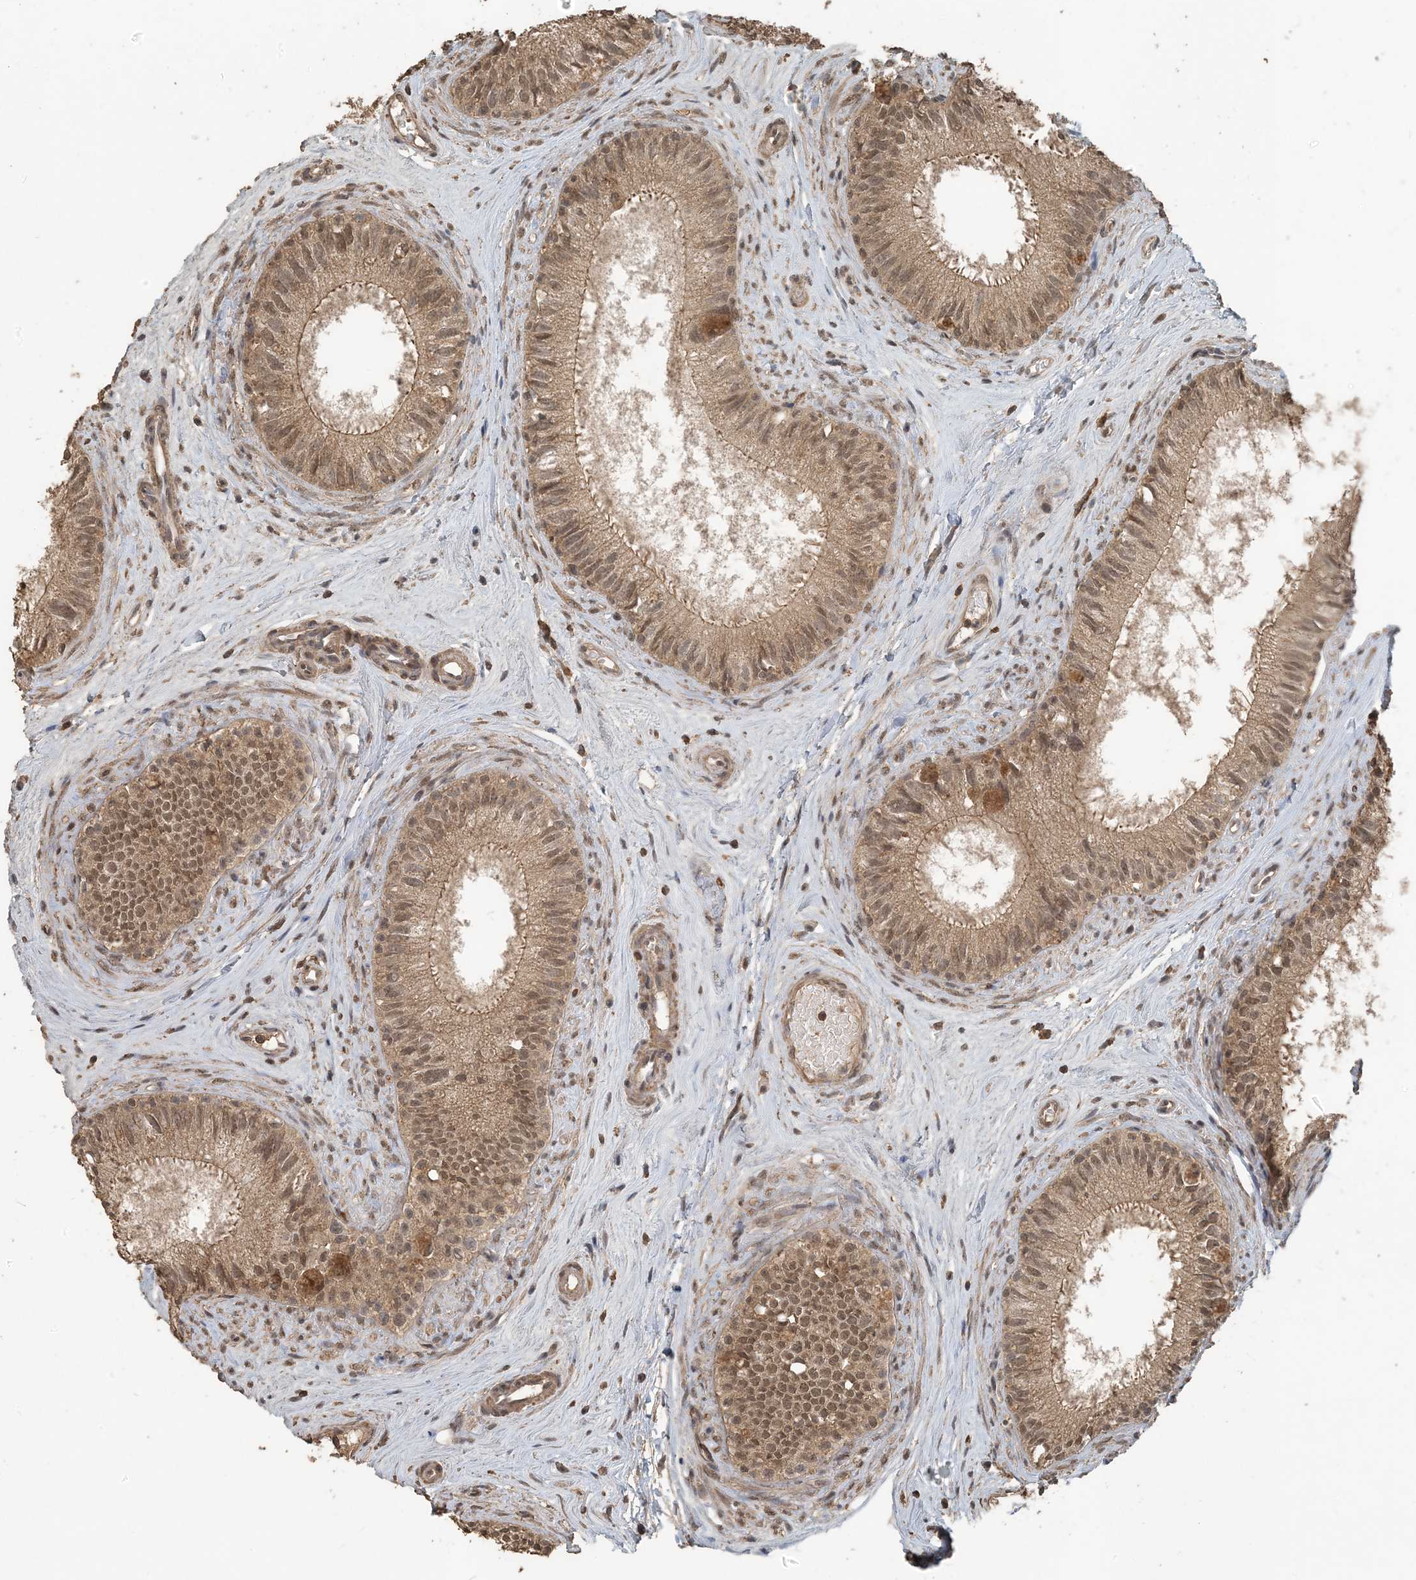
{"staining": {"intensity": "moderate", "quantity": ">75%", "location": "cytoplasmic/membranous,nuclear"}, "tissue": "epididymis", "cell_type": "Glandular cells", "image_type": "normal", "snomed": [{"axis": "morphology", "description": "Normal tissue, NOS"}, {"axis": "topography", "description": "Epididymis"}], "caption": "An image showing moderate cytoplasmic/membranous,nuclear positivity in approximately >75% of glandular cells in normal epididymis, as visualized by brown immunohistochemical staining.", "gene": "ZC3H12A", "patient": {"sex": "male", "age": 71}}